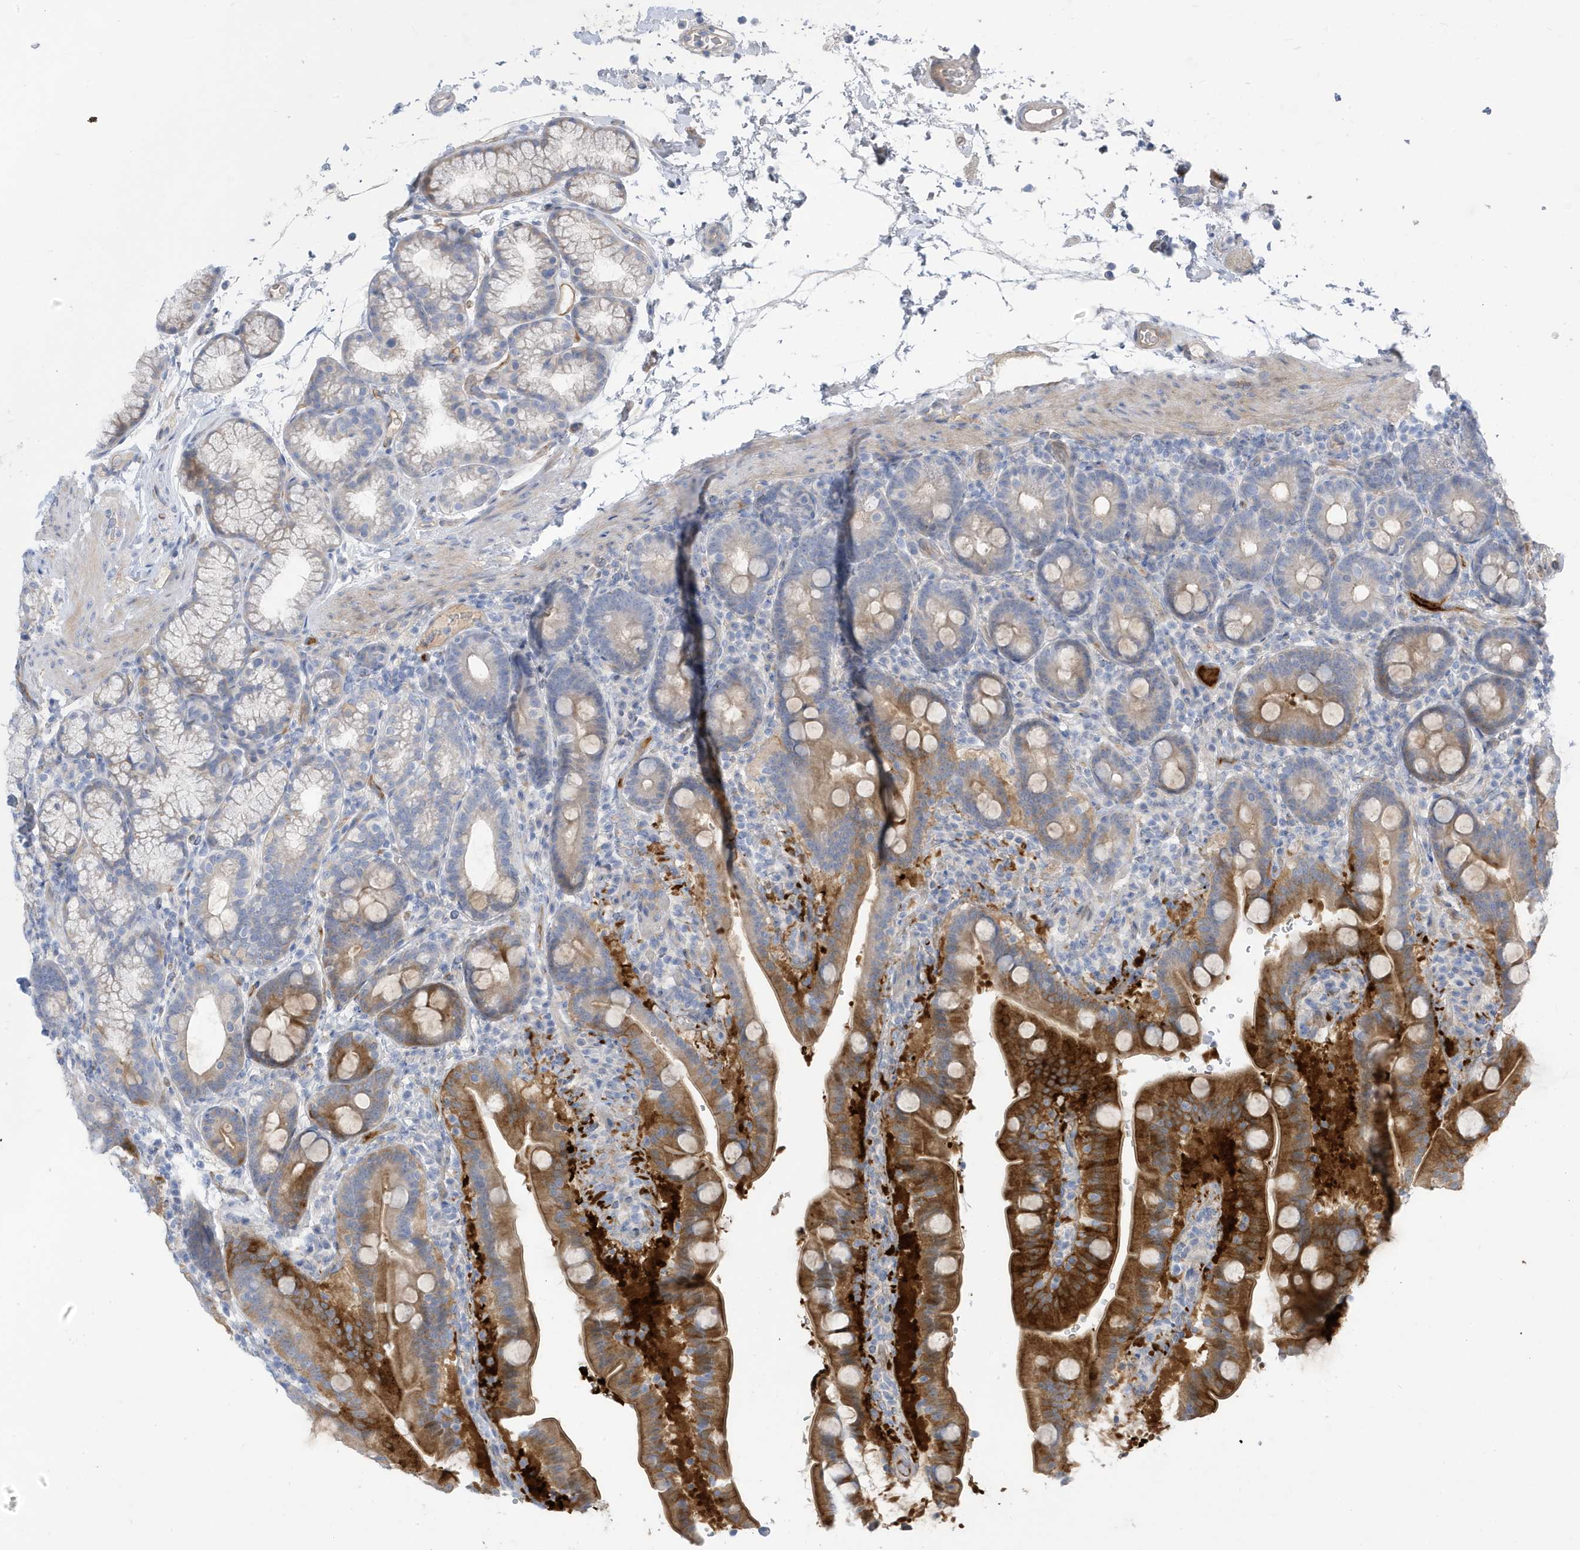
{"staining": {"intensity": "strong", "quantity": "25%-75%", "location": "cytoplasmic/membranous"}, "tissue": "duodenum", "cell_type": "Glandular cells", "image_type": "normal", "snomed": [{"axis": "morphology", "description": "Normal tissue, NOS"}, {"axis": "topography", "description": "Duodenum"}], "caption": "A brown stain labels strong cytoplasmic/membranous expression of a protein in glandular cells of benign human duodenum.", "gene": "ATP13A5", "patient": {"sex": "male", "age": 54}}